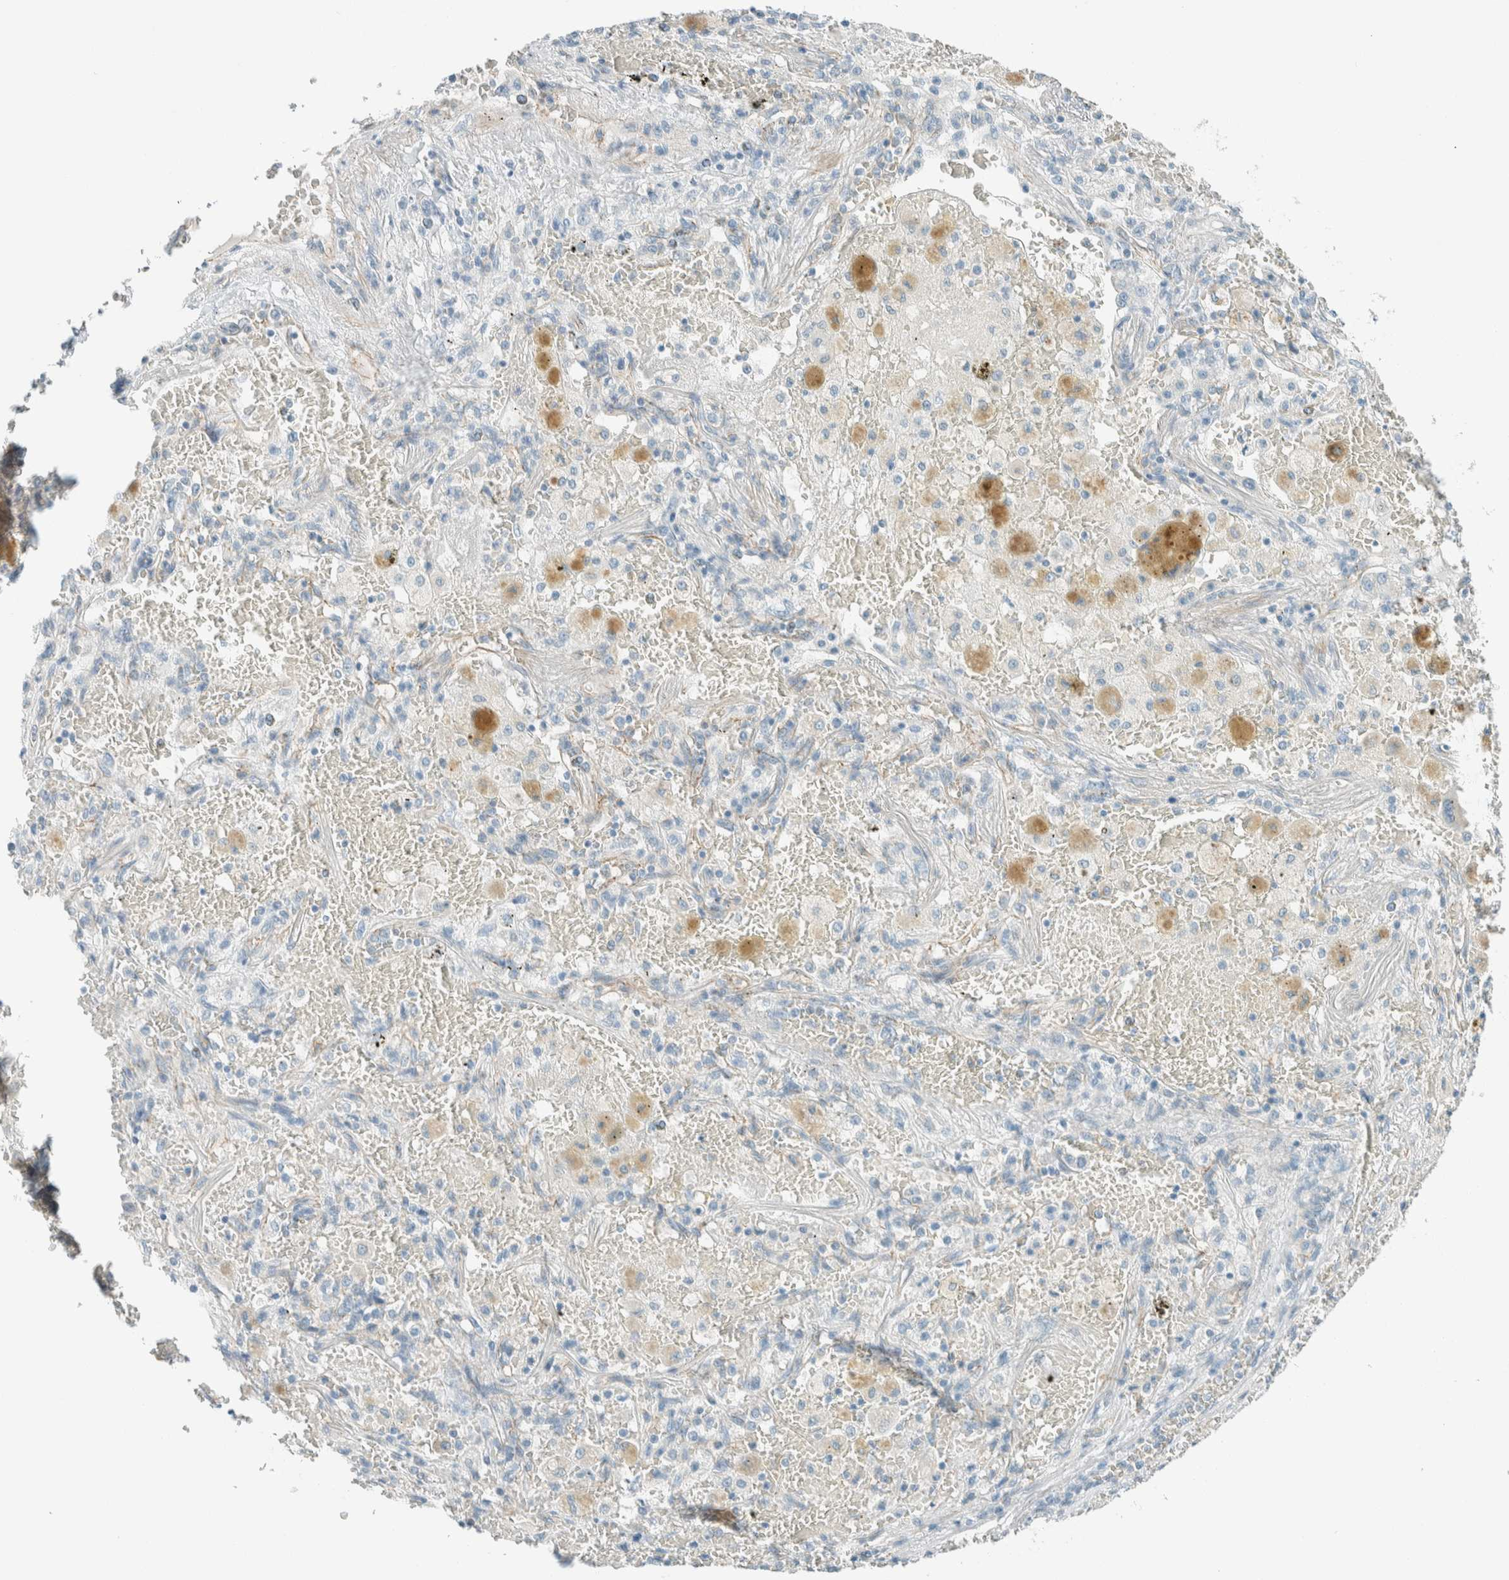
{"staining": {"intensity": "negative", "quantity": "none", "location": "none"}, "tissue": "lung cancer", "cell_type": "Tumor cells", "image_type": "cancer", "snomed": [{"axis": "morphology", "description": "Squamous cell carcinoma, NOS"}, {"axis": "topography", "description": "Lung"}], "caption": "Protein analysis of squamous cell carcinoma (lung) demonstrates no significant expression in tumor cells.", "gene": "SLFN12", "patient": {"sex": "male", "age": 61}}